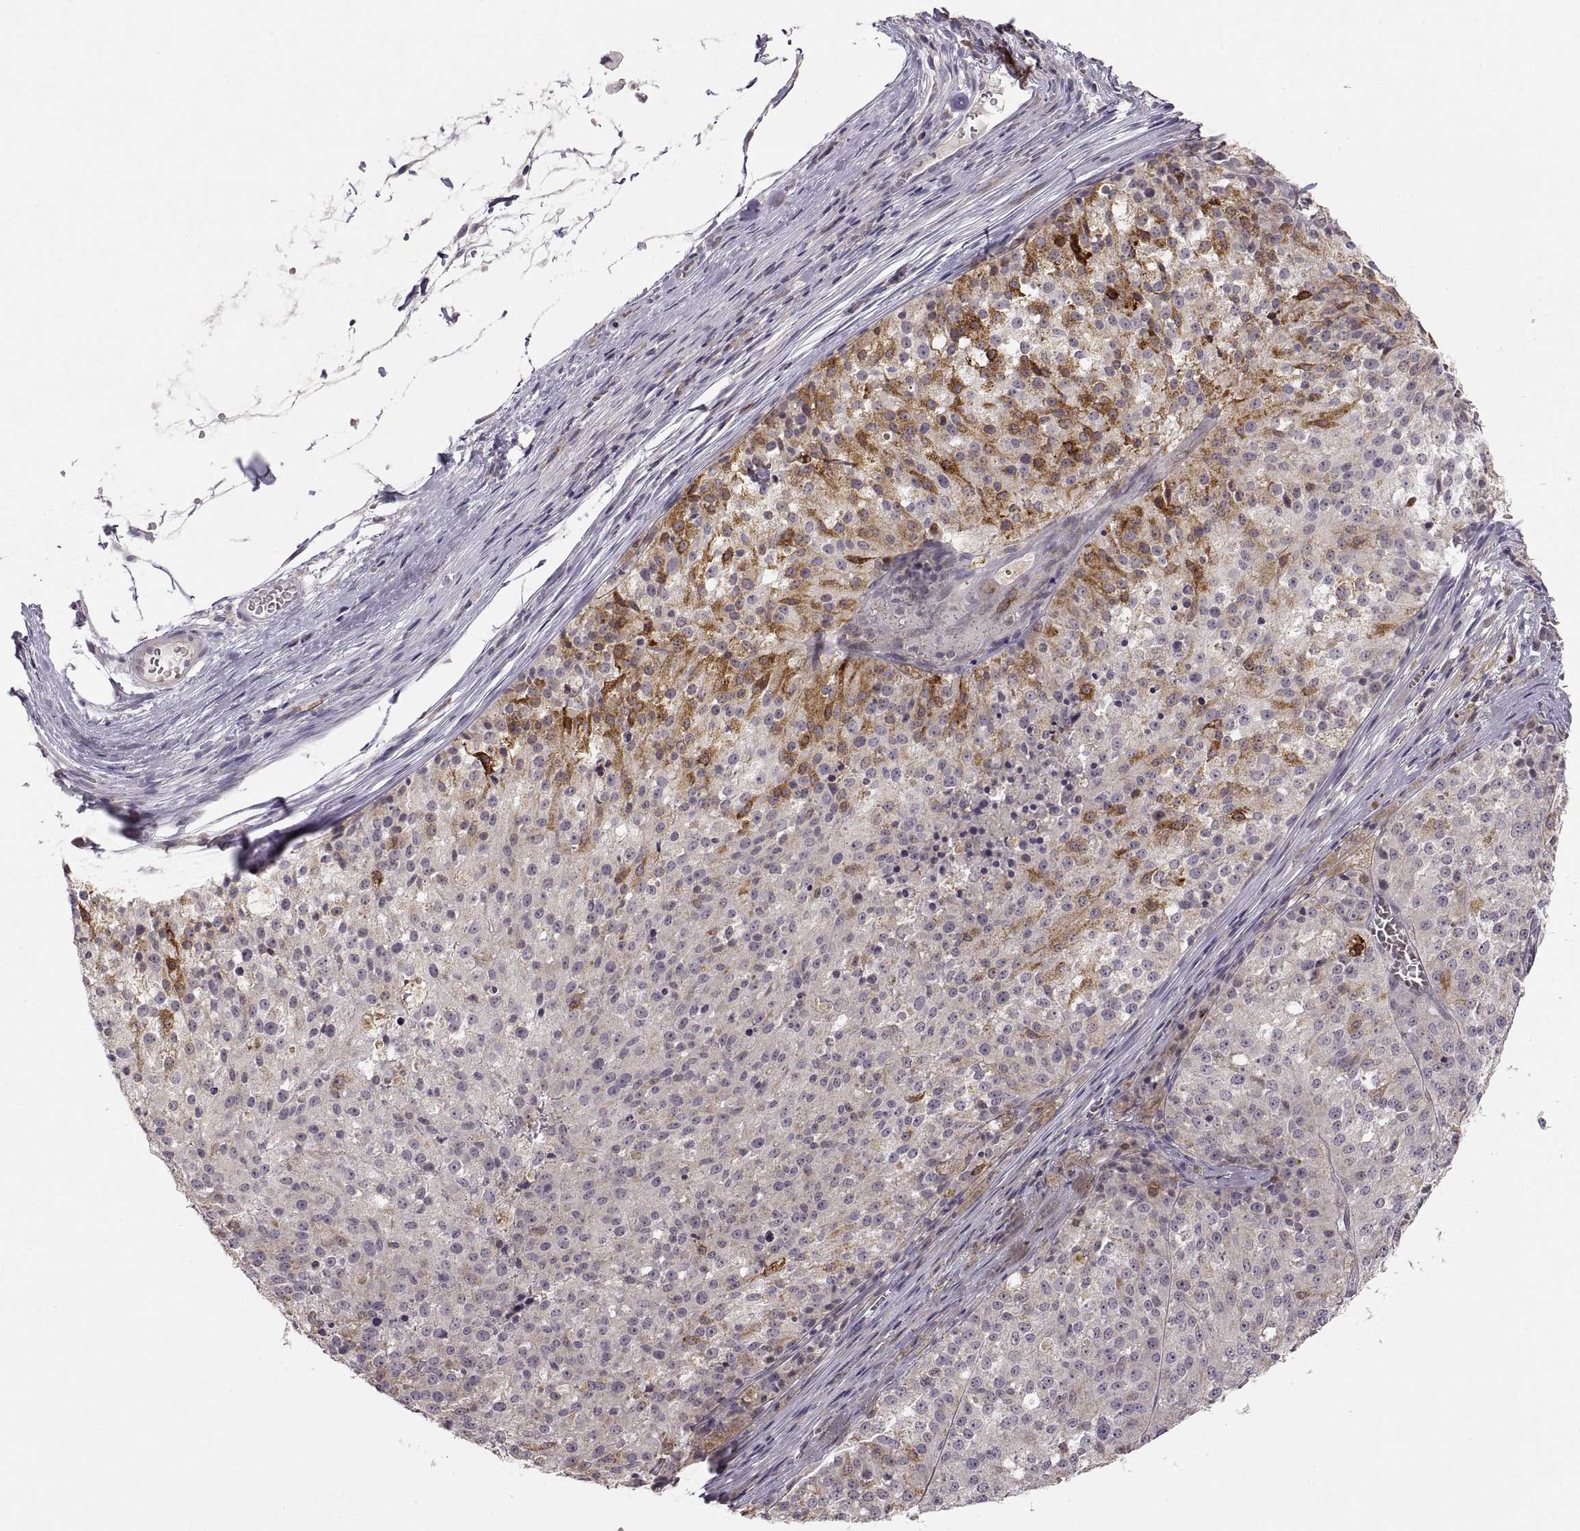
{"staining": {"intensity": "moderate", "quantity": "<25%", "location": "cytoplasmic/membranous"}, "tissue": "melanoma", "cell_type": "Tumor cells", "image_type": "cancer", "snomed": [{"axis": "morphology", "description": "Malignant melanoma, Metastatic site"}, {"axis": "topography", "description": "Lymph node"}], "caption": "IHC (DAB) staining of human melanoma reveals moderate cytoplasmic/membranous protein positivity in about <25% of tumor cells.", "gene": "HMGCR", "patient": {"sex": "female", "age": 64}}